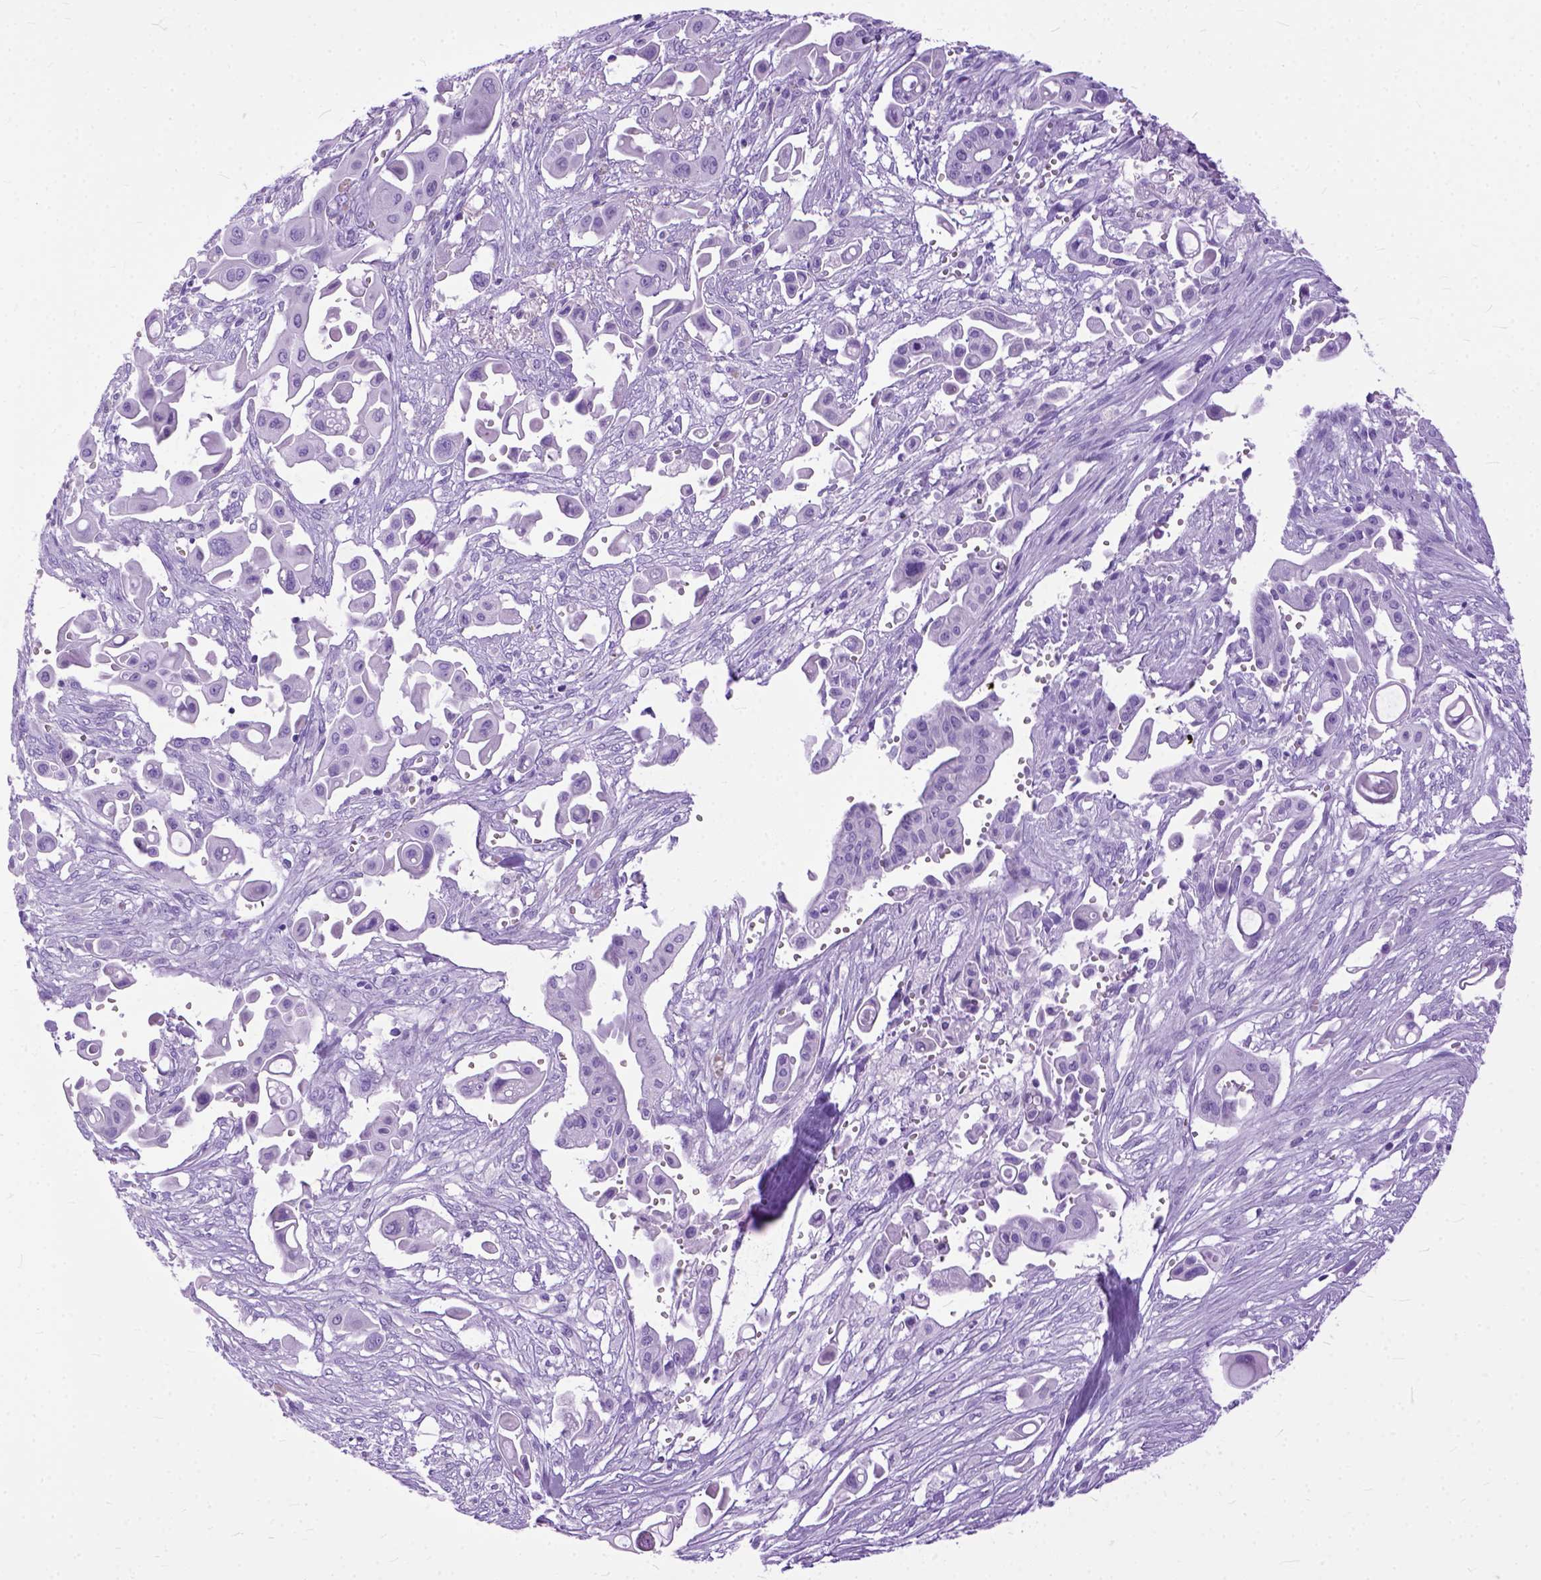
{"staining": {"intensity": "negative", "quantity": "none", "location": "none"}, "tissue": "pancreatic cancer", "cell_type": "Tumor cells", "image_type": "cancer", "snomed": [{"axis": "morphology", "description": "Adenocarcinoma, NOS"}, {"axis": "topography", "description": "Pancreas"}], "caption": "The immunohistochemistry histopathology image has no significant expression in tumor cells of pancreatic cancer tissue.", "gene": "GNGT1", "patient": {"sex": "male", "age": 50}}